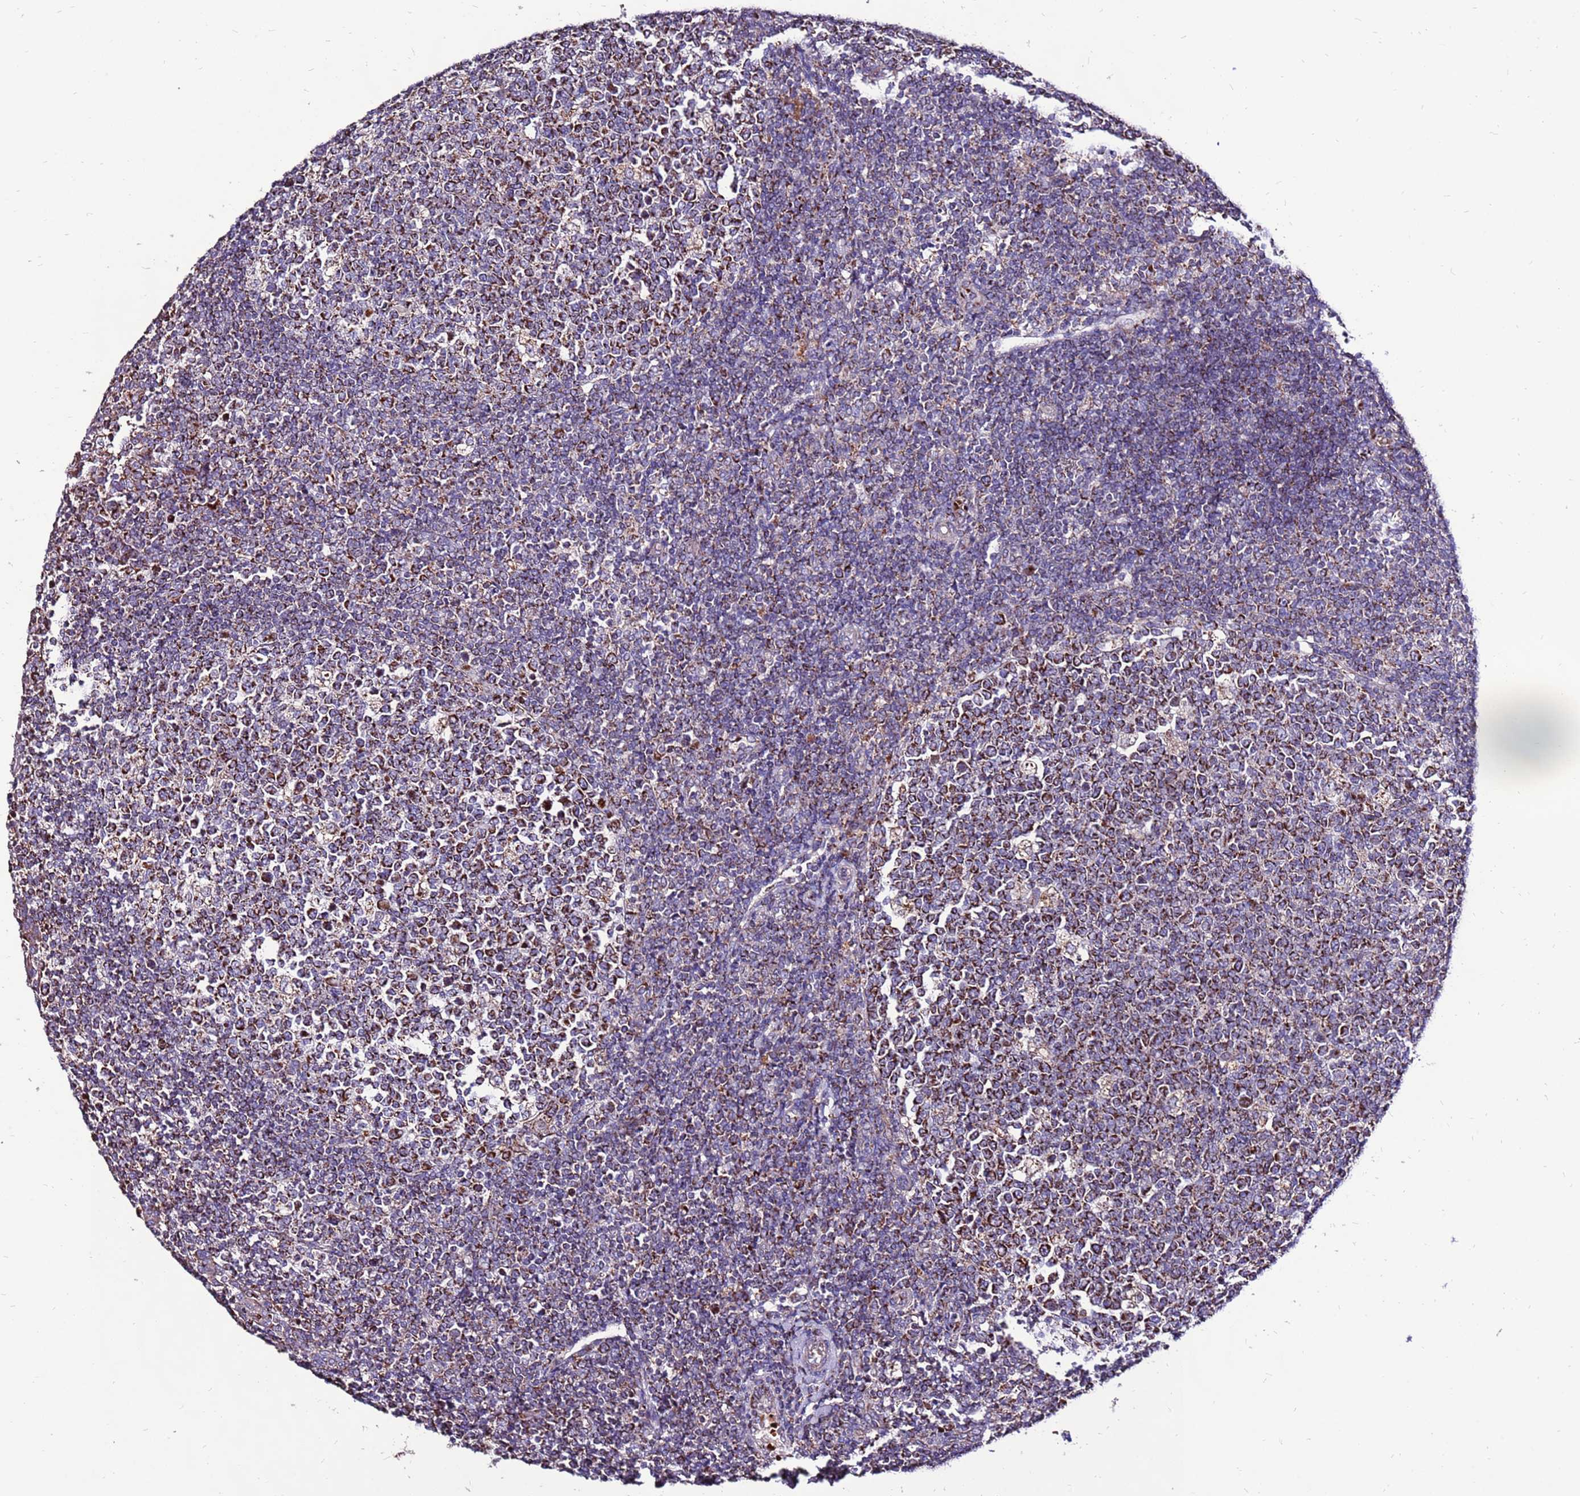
{"staining": {"intensity": "moderate", "quantity": "25%-75%", "location": "cytoplasmic/membranous"}, "tissue": "tonsil", "cell_type": "Germinal center cells", "image_type": "normal", "snomed": [{"axis": "morphology", "description": "Normal tissue, NOS"}, {"axis": "topography", "description": "Tonsil"}], "caption": "Unremarkable tonsil was stained to show a protein in brown. There is medium levels of moderate cytoplasmic/membranous positivity in about 25%-75% of germinal center cells.", "gene": "SPSB3", "patient": {"sex": "female", "age": 19}}